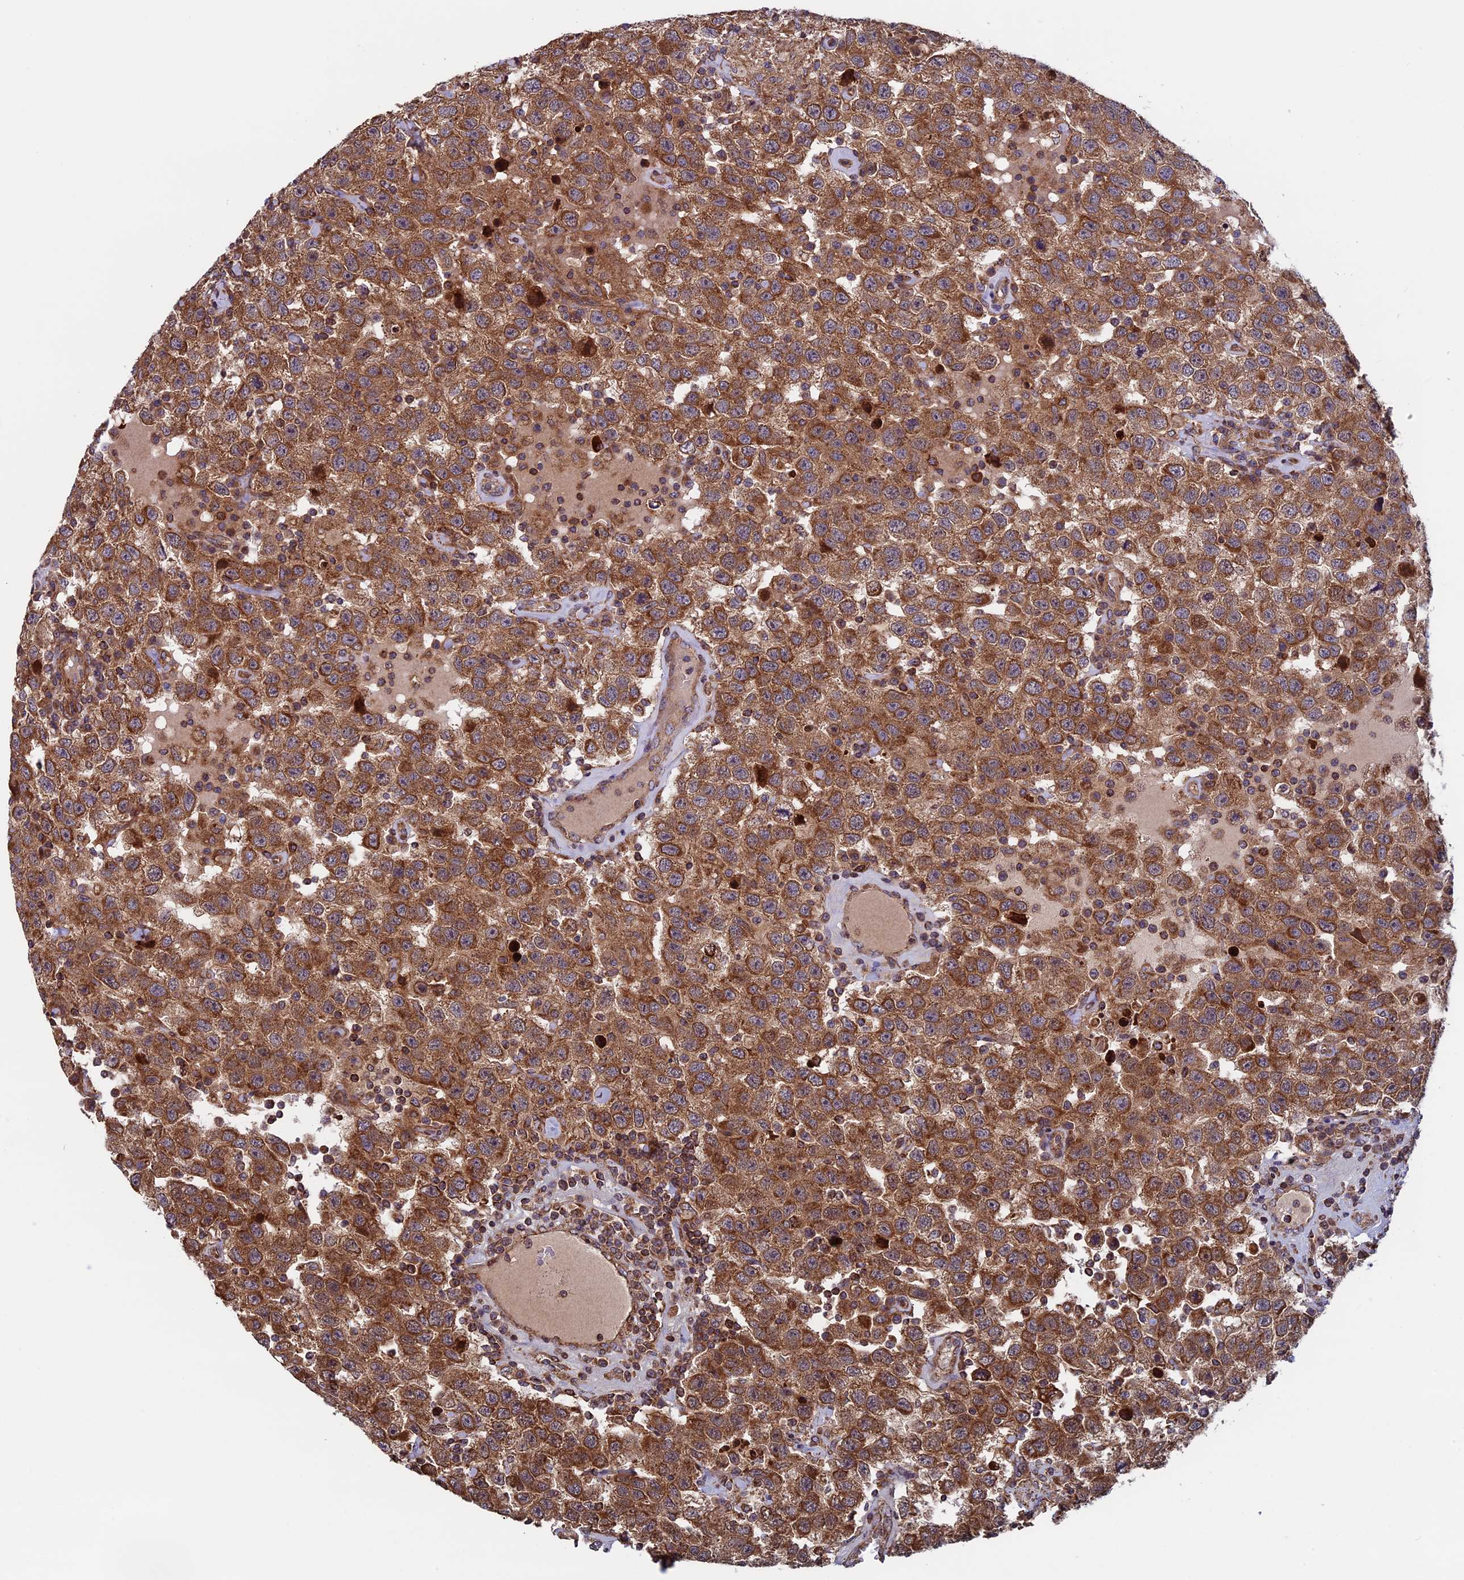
{"staining": {"intensity": "strong", "quantity": ">75%", "location": "cytoplasmic/membranous"}, "tissue": "testis cancer", "cell_type": "Tumor cells", "image_type": "cancer", "snomed": [{"axis": "morphology", "description": "Seminoma, NOS"}, {"axis": "topography", "description": "Testis"}], "caption": "A high amount of strong cytoplasmic/membranous expression is identified in about >75% of tumor cells in seminoma (testis) tissue.", "gene": "CCDC8", "patient": {"sex": "male", "age": 41}}